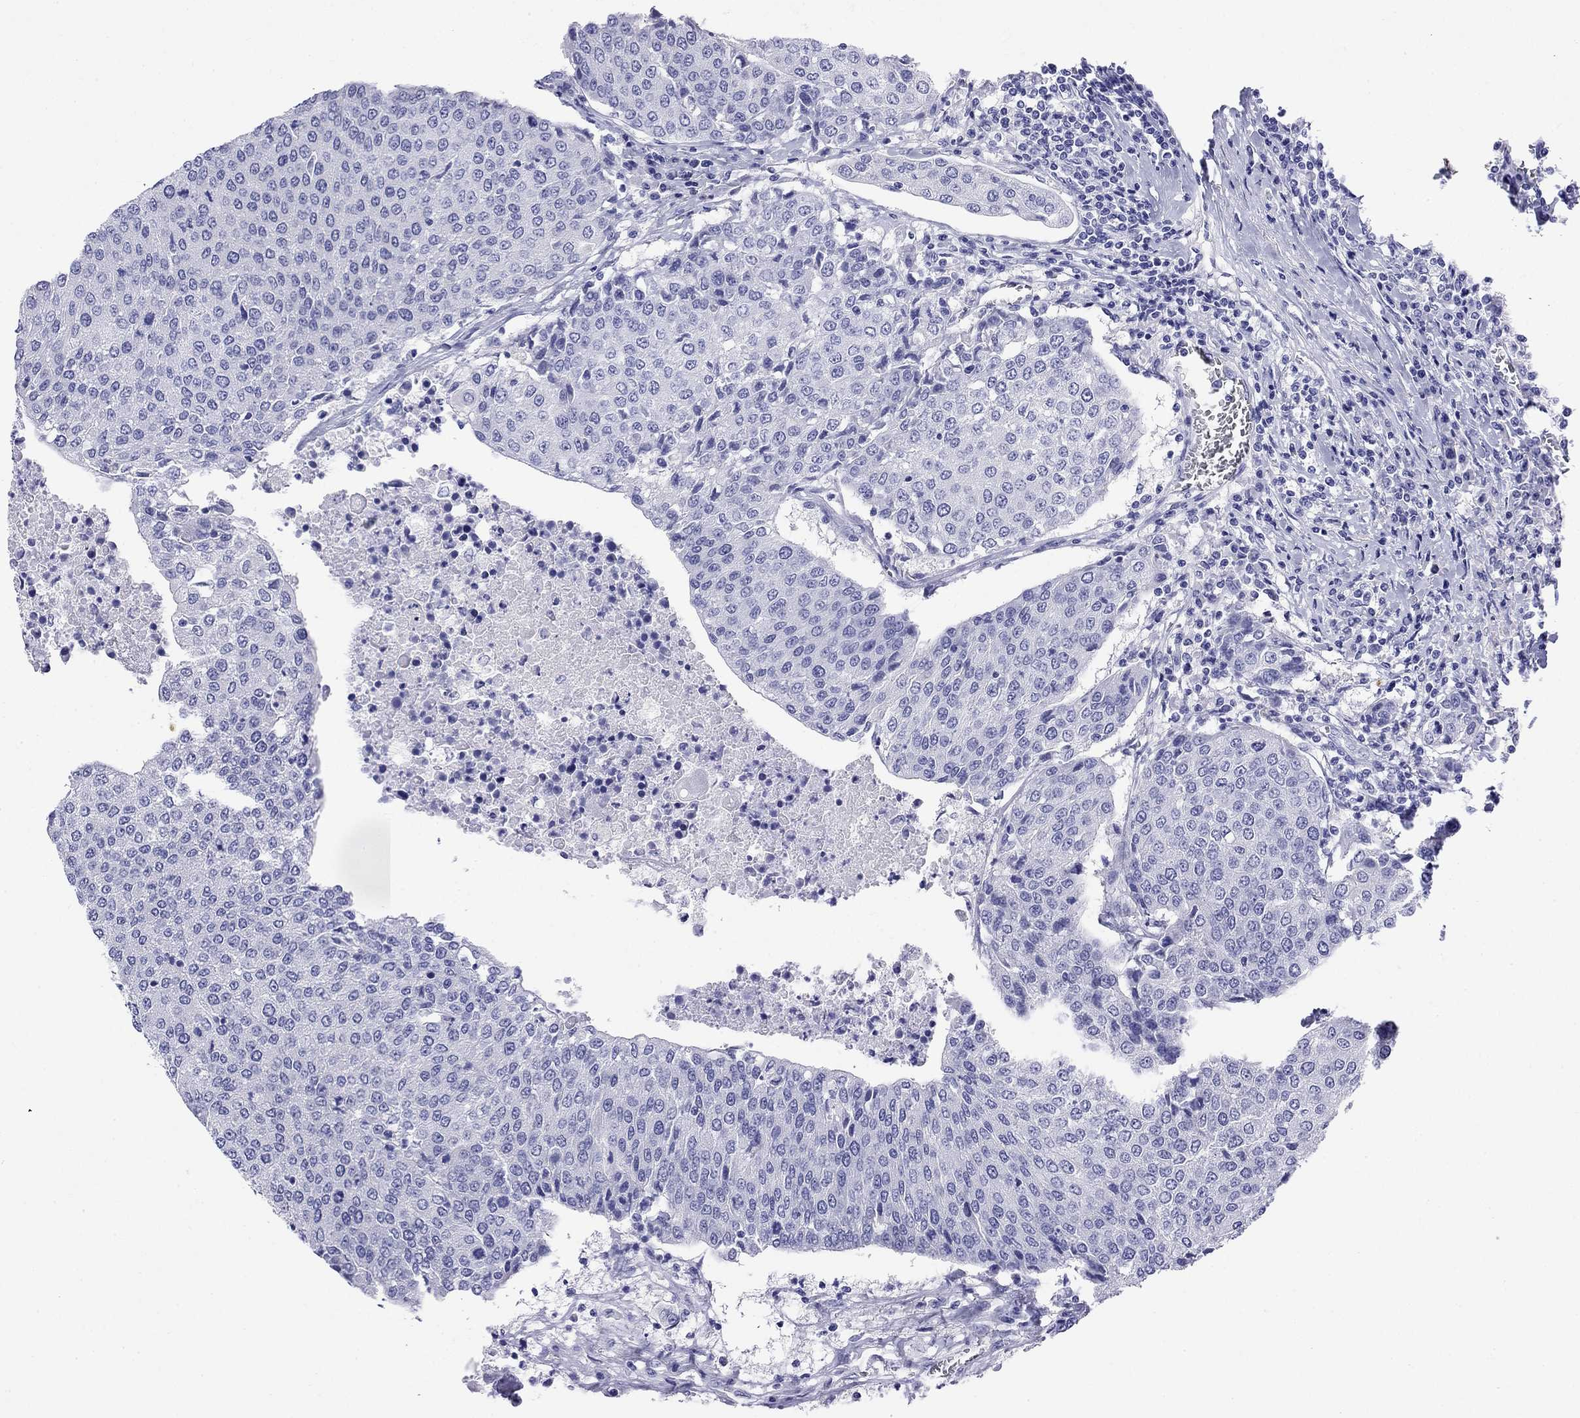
{"staining": {"intensity": "negative", "quantity": "none", "location": "none"}, "tissue": "urothelial cancer", "cell_type": "Tumor cells", "image_type": "cancer", "snomed": [{"axis": "morphology", "description": "Urothelial carcinoma, High grade"}, {"axis": "topography", "description": "Urinary bladder"}], "caption": "Urothelial carcinoma (high-grade) was stained to show a protein in brown. There is no significant staining in tumor cells.", "gene": "FIGLA", "patient": {"sex": "female", "age": 85}}